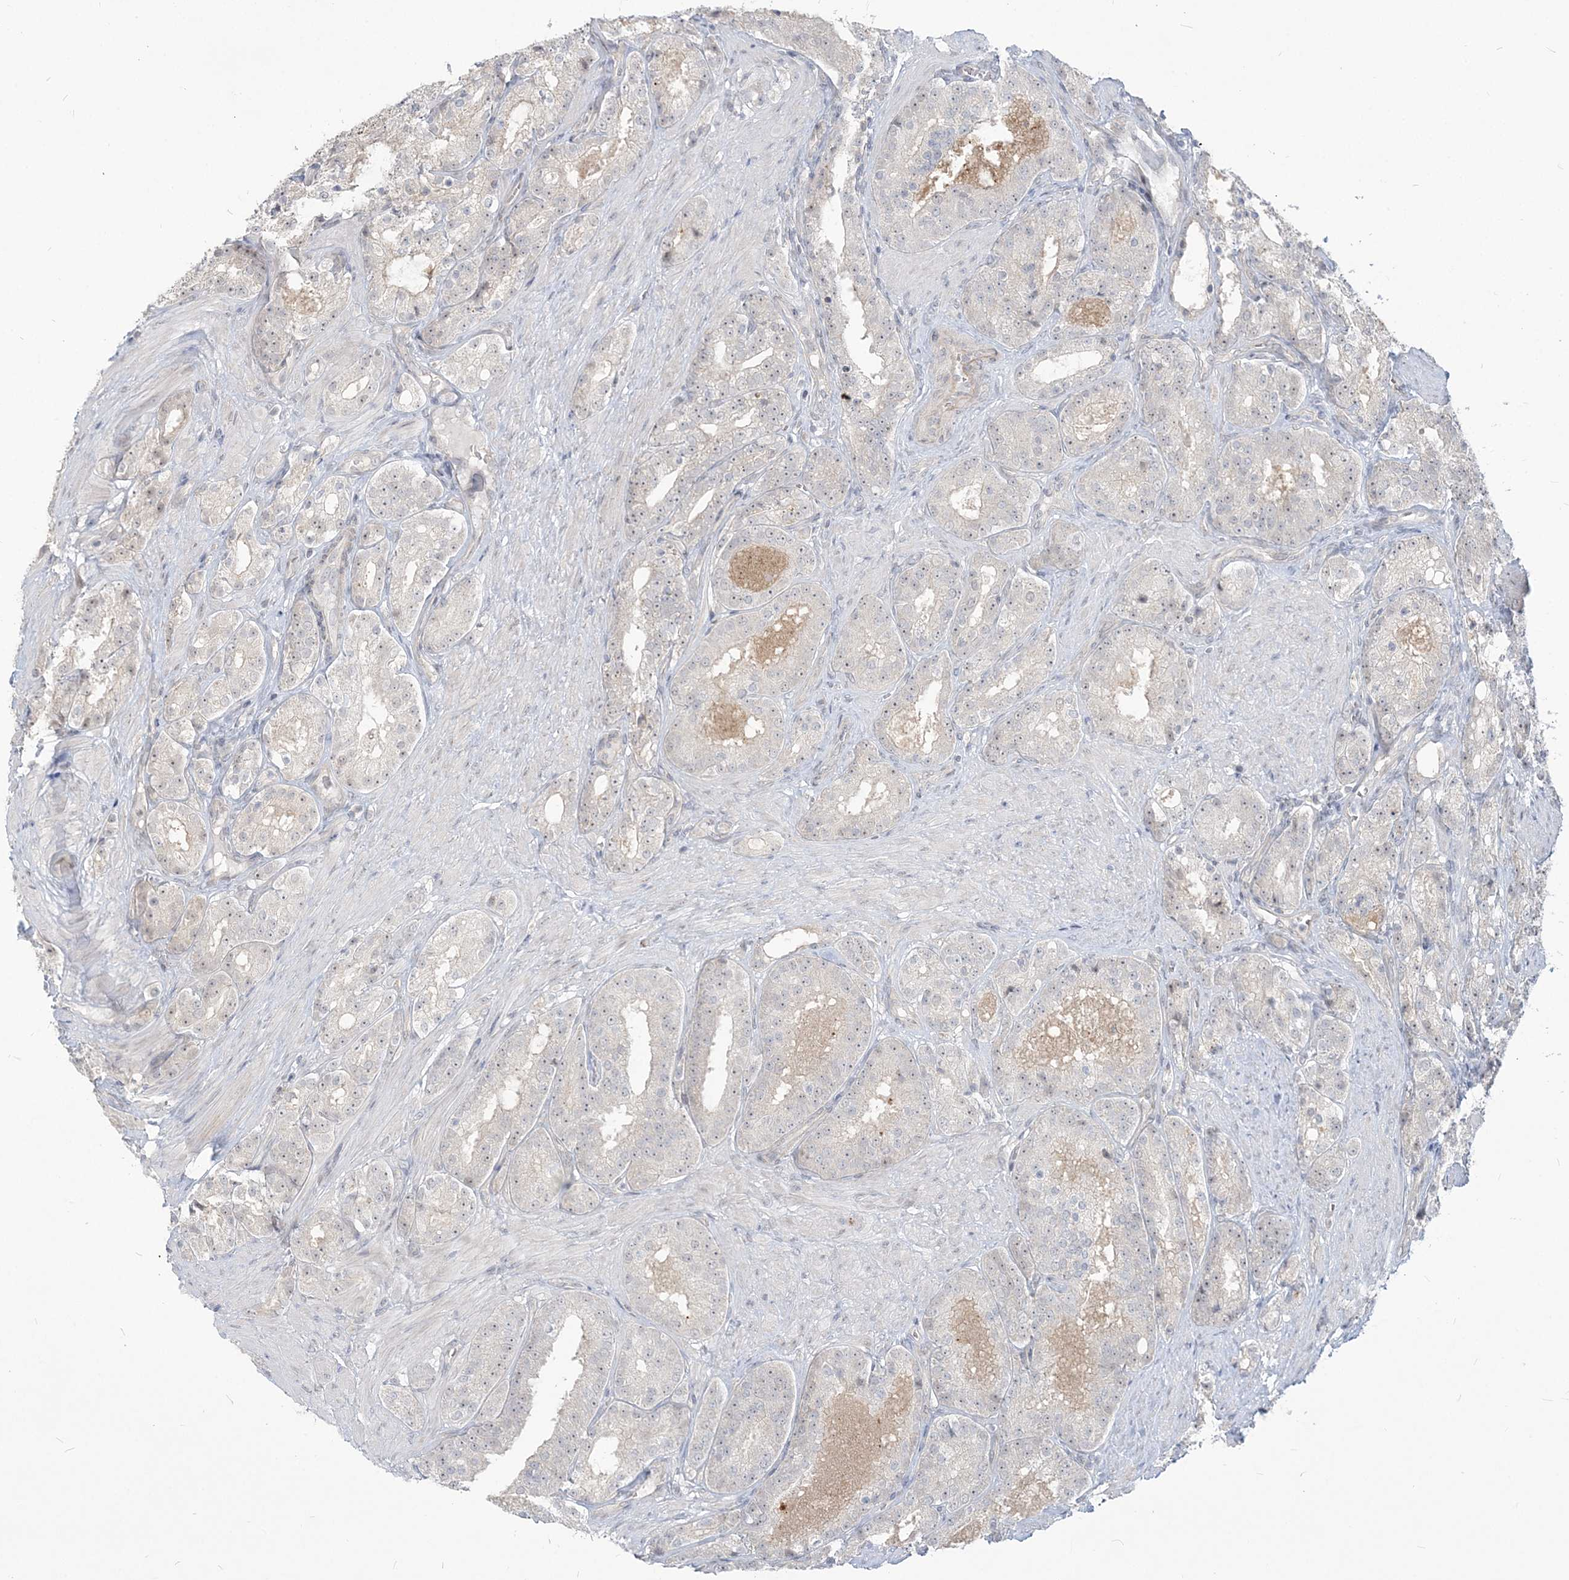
{"staining": {"intensity": "negative", "quantity": "none", "location": "none"}, "tissue": "prostate cancer", "cell_type": "Tumor cells", "image_type": "cancer", "snomed": [{"axis": "morphology", "description": "Adenocarcinoma, High grade"}, {"axis": "topography", "description": "Prostate"}], "caption": "Human prostate cancer stained for a protein using IHC displays no positivity in tumor cells.", "gene": "SDAD1", "patient": {"sex": "male", "age": 60}}